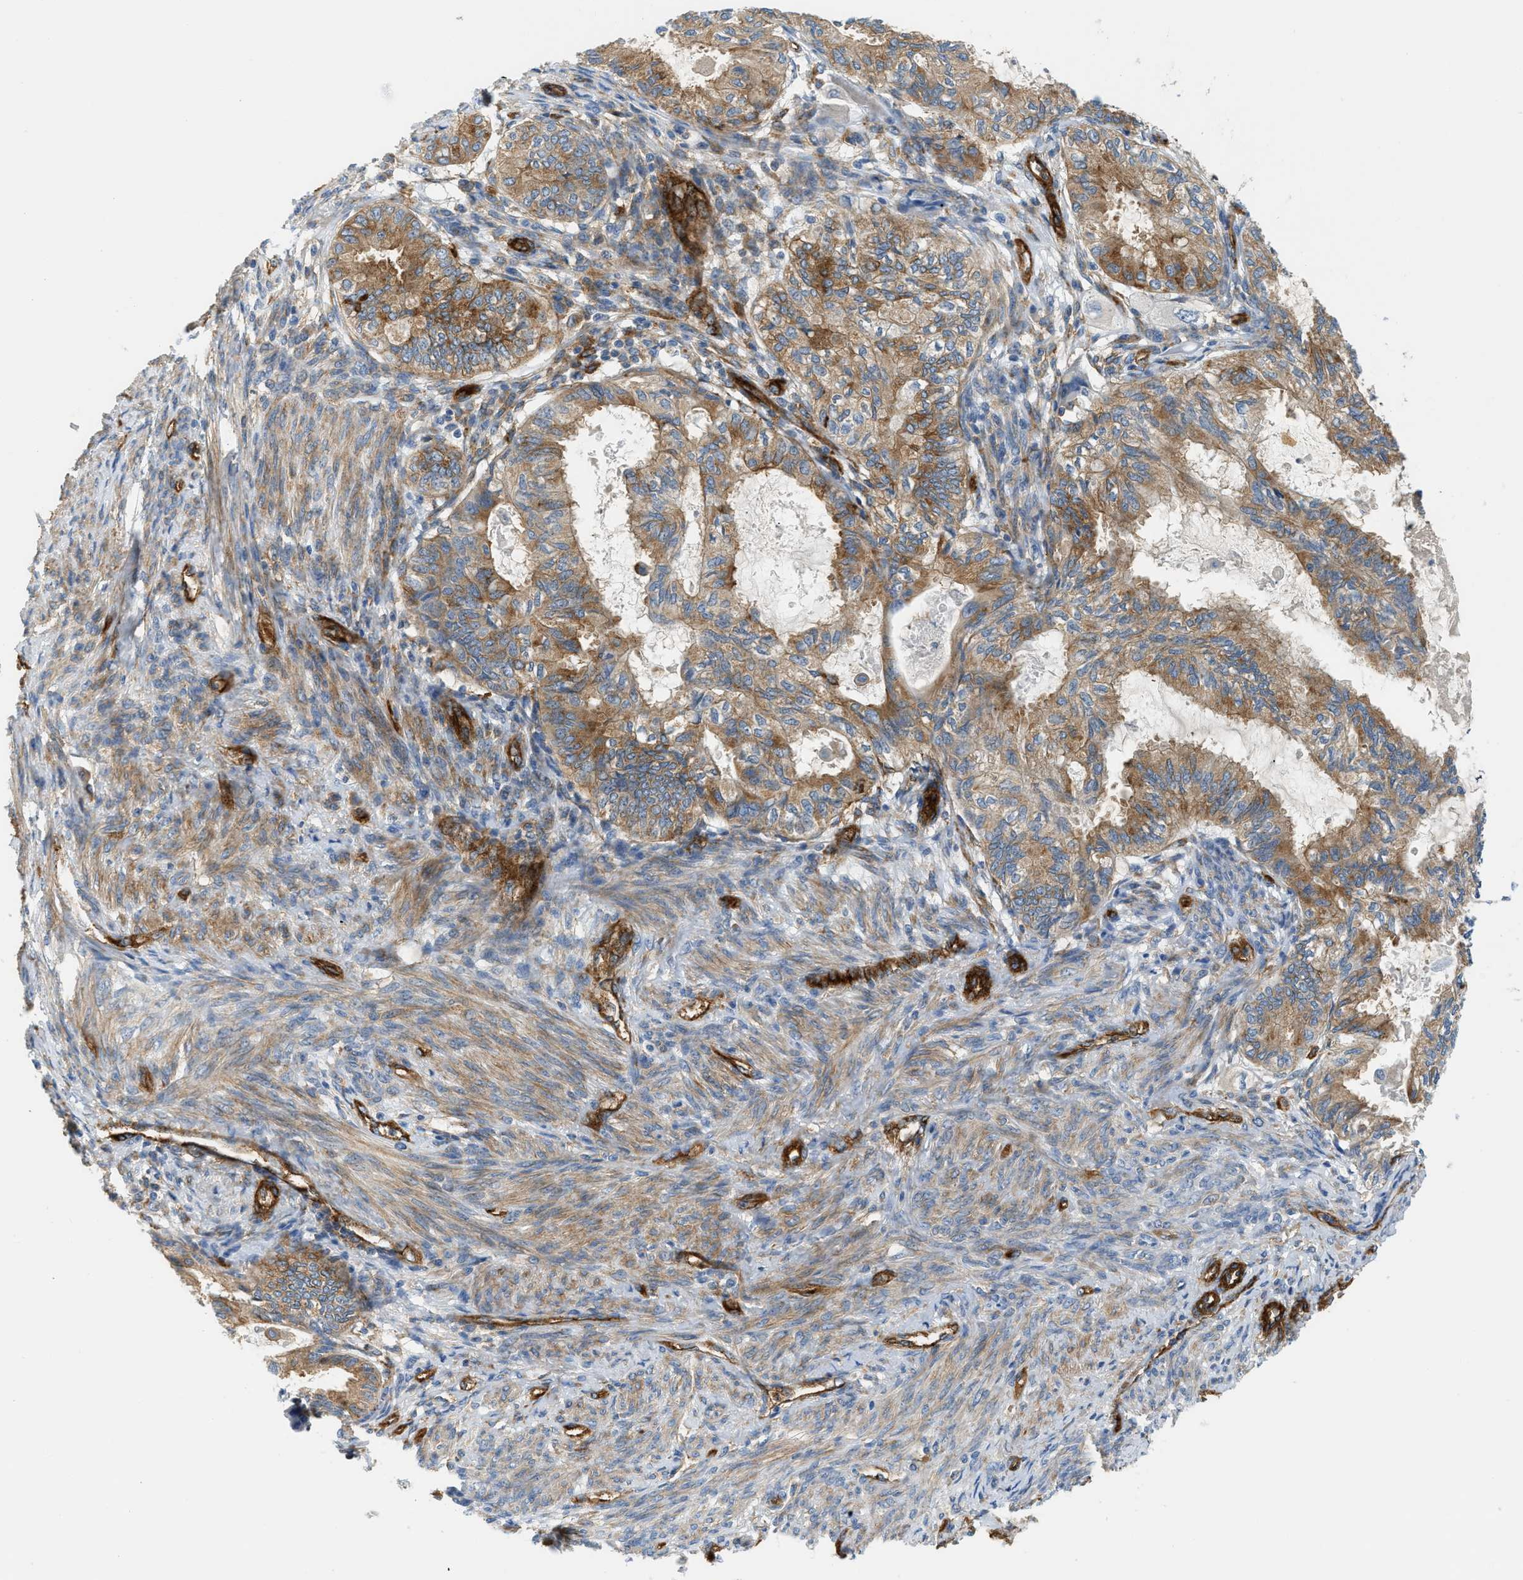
{"staining": {"intensity": "moderate", "quantity": ">75%", "location": "cytoplasmic/membranous"}, "tissue": "cervical cancer", "cell_type": "Tumor cells", "image_type": "cancer", "snomed": [{"axis": "morphology", "description": "Normal tissue, NOS"}, {"axis": "morphology", "description": "Adenocarcinoma, NOS"}, {"axis": "topography", "description": "Cervix"}, {"axis": "topography", "description": "Endometrium"}], "caption": "A brown stain labels moderate cytoplasmic/membranous positivity of a protein in adenocarcinoma (cervical) tumor cells. (Stains: DAB in brown, nuclei in blue, Microscopy: brightfield microscopy at high magnification).", "gene": "HIP1", "patient": {"sex": "female", "age": 86}}